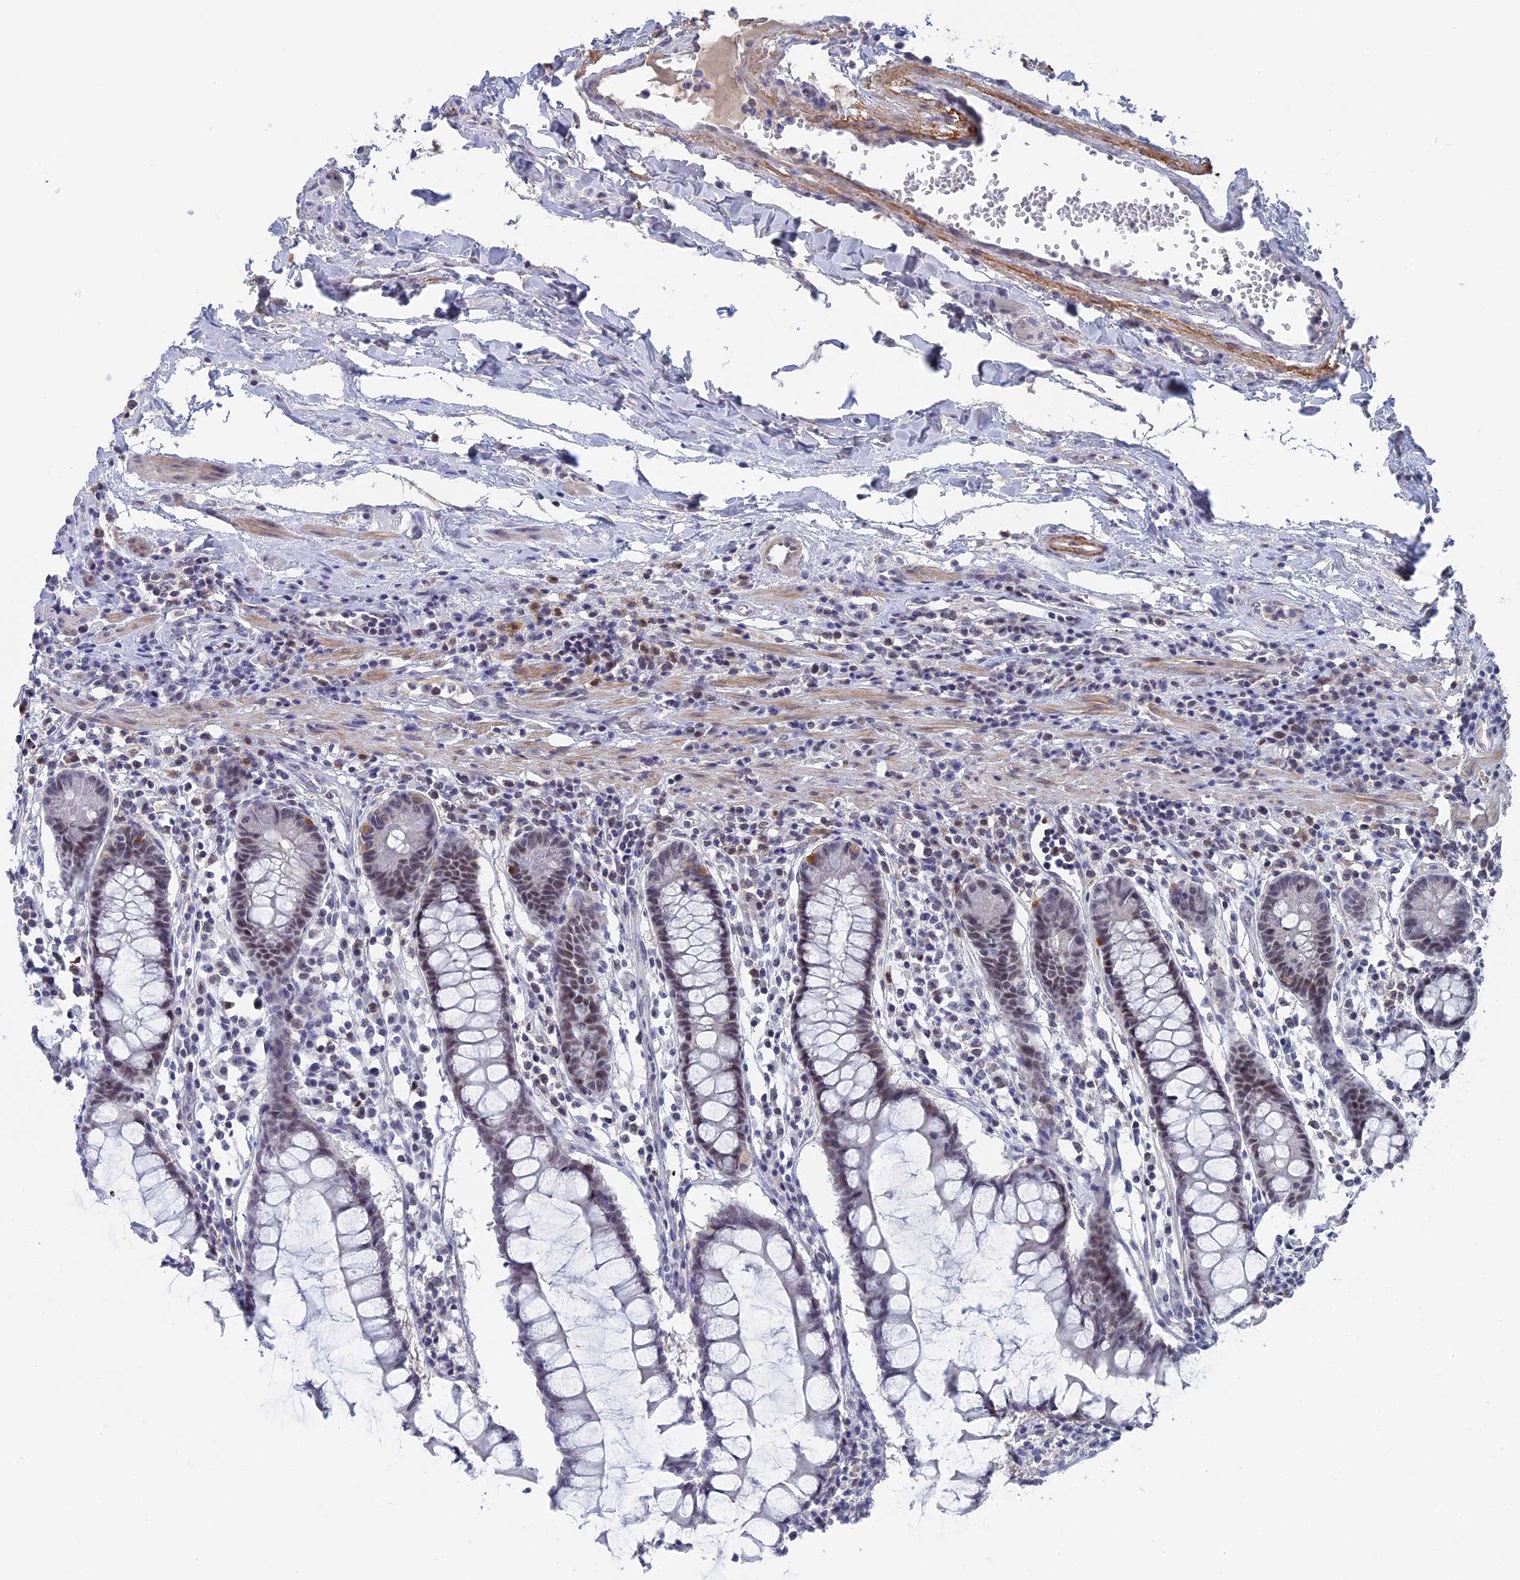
{"staining": {"intensity": "weak", "quantity": ">75%", "location": "nuclear"}, "tissue": "colon", "cell_type": "Endothelial cells", "image_type": "normal", "snomed": [{"axis": "morphology", "description": "Normal tissue, NOS"}, {"axis": "morphology", "description": "Adenocarcinoma, NOS"}, {"axis": "topography", "description": "Colon"}], "caption": "Normal colon shows weak nuclear expression in about >75% of endothelial cells, visualized by immunohistochemistry.", "gene": "BRD2", "patient": {"sex": "female", "age": 55}}